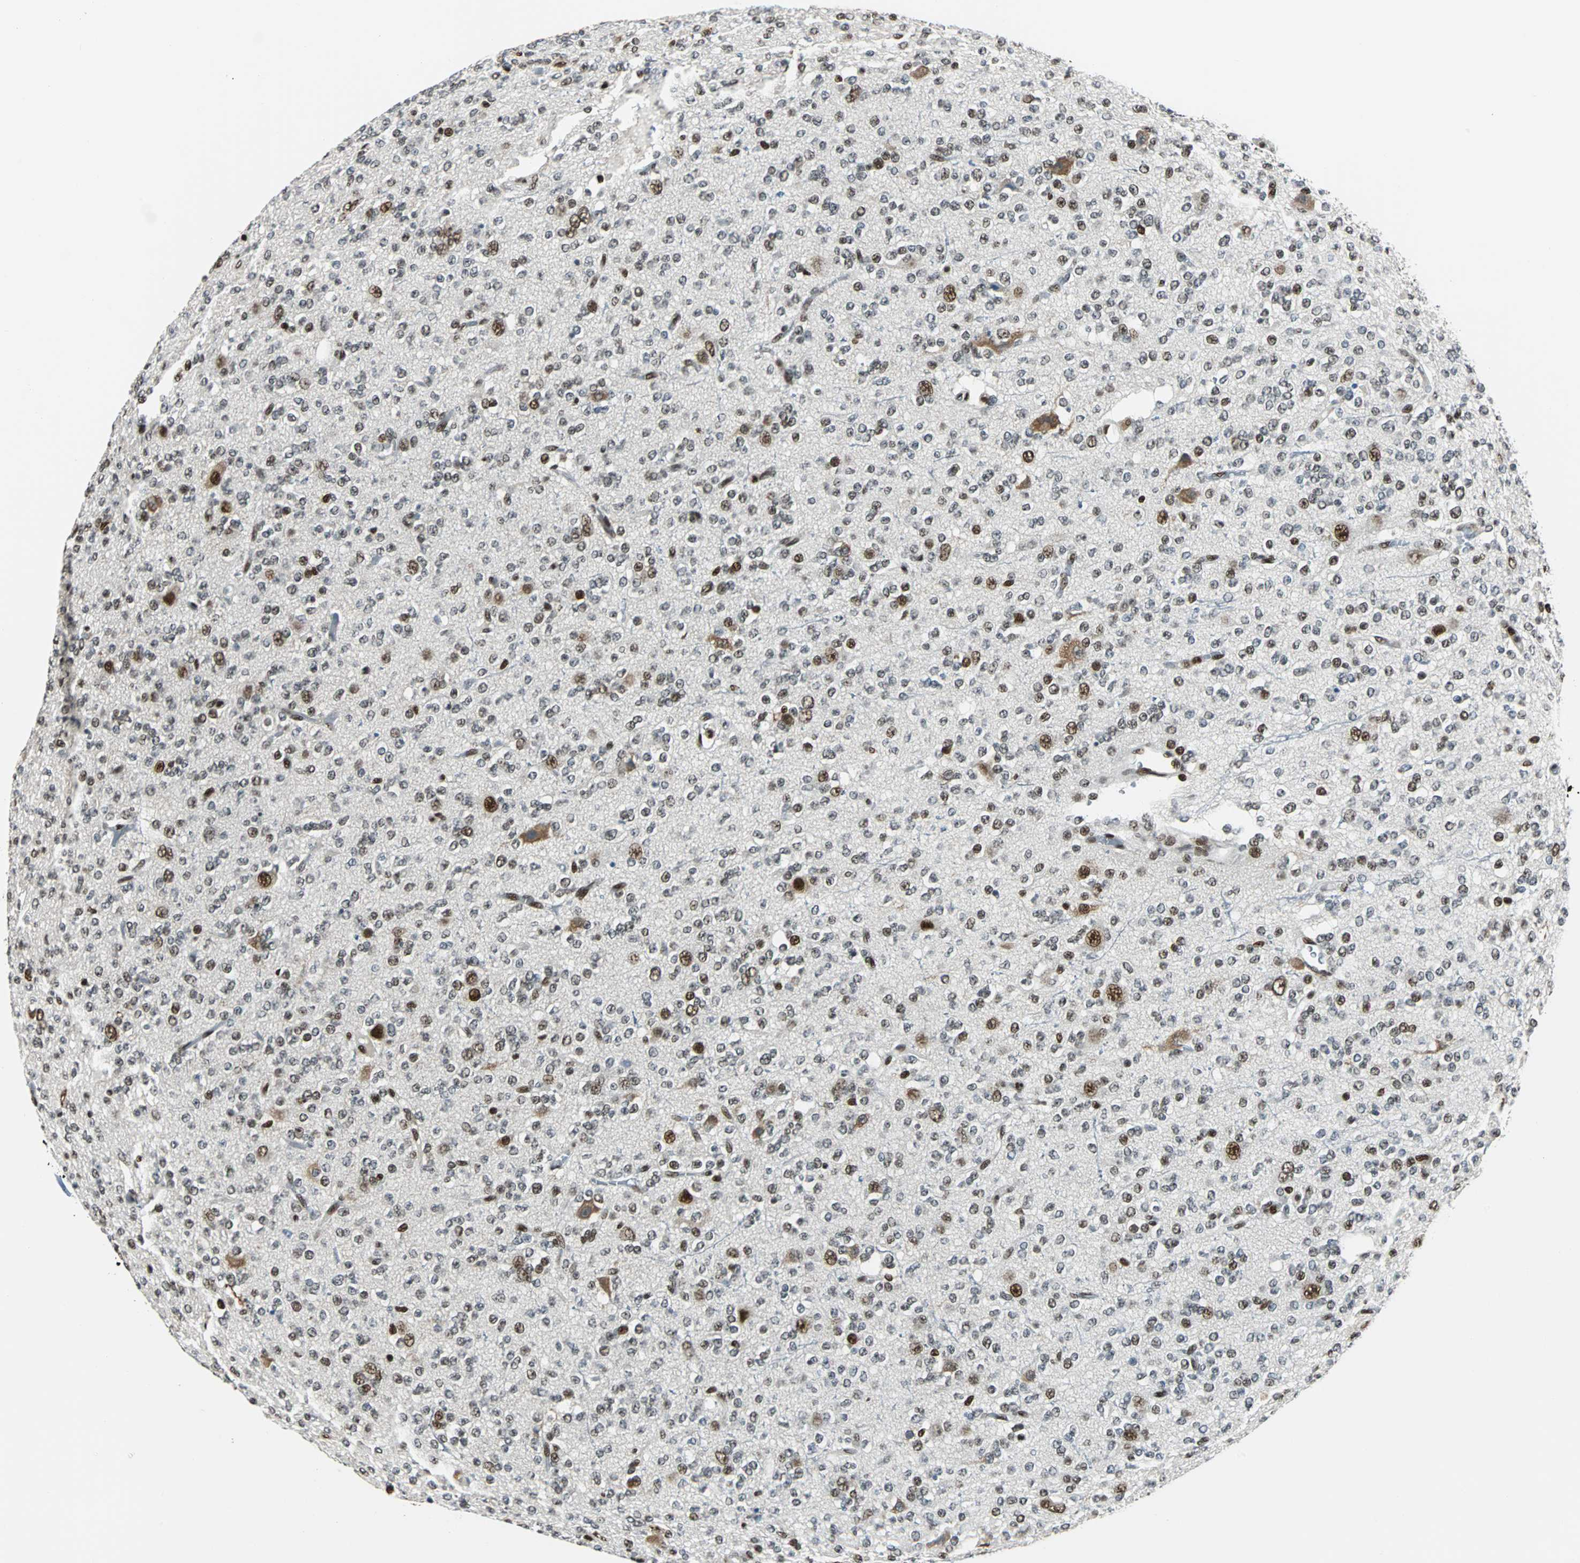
{"staining": {"intensity": "moderate", "quantity": ">75%", "location": "nuclear"}, "tissue": "glioma", "cell_type": "Tumor cells", "image_type": "cancer", "snomed": [{"axis": "morphology", "description": "Glioma, malignant, Low grade"}, {"axis": "topography", "description": "Brain"}], "caption": "Protein analysis of malignant glioma (low-grade) tissue demonstrates moderate nuclear staining in about >75% of tumor cells.", "gene": "XRCC4", "patient": {"sex": "male", "age": 38}}